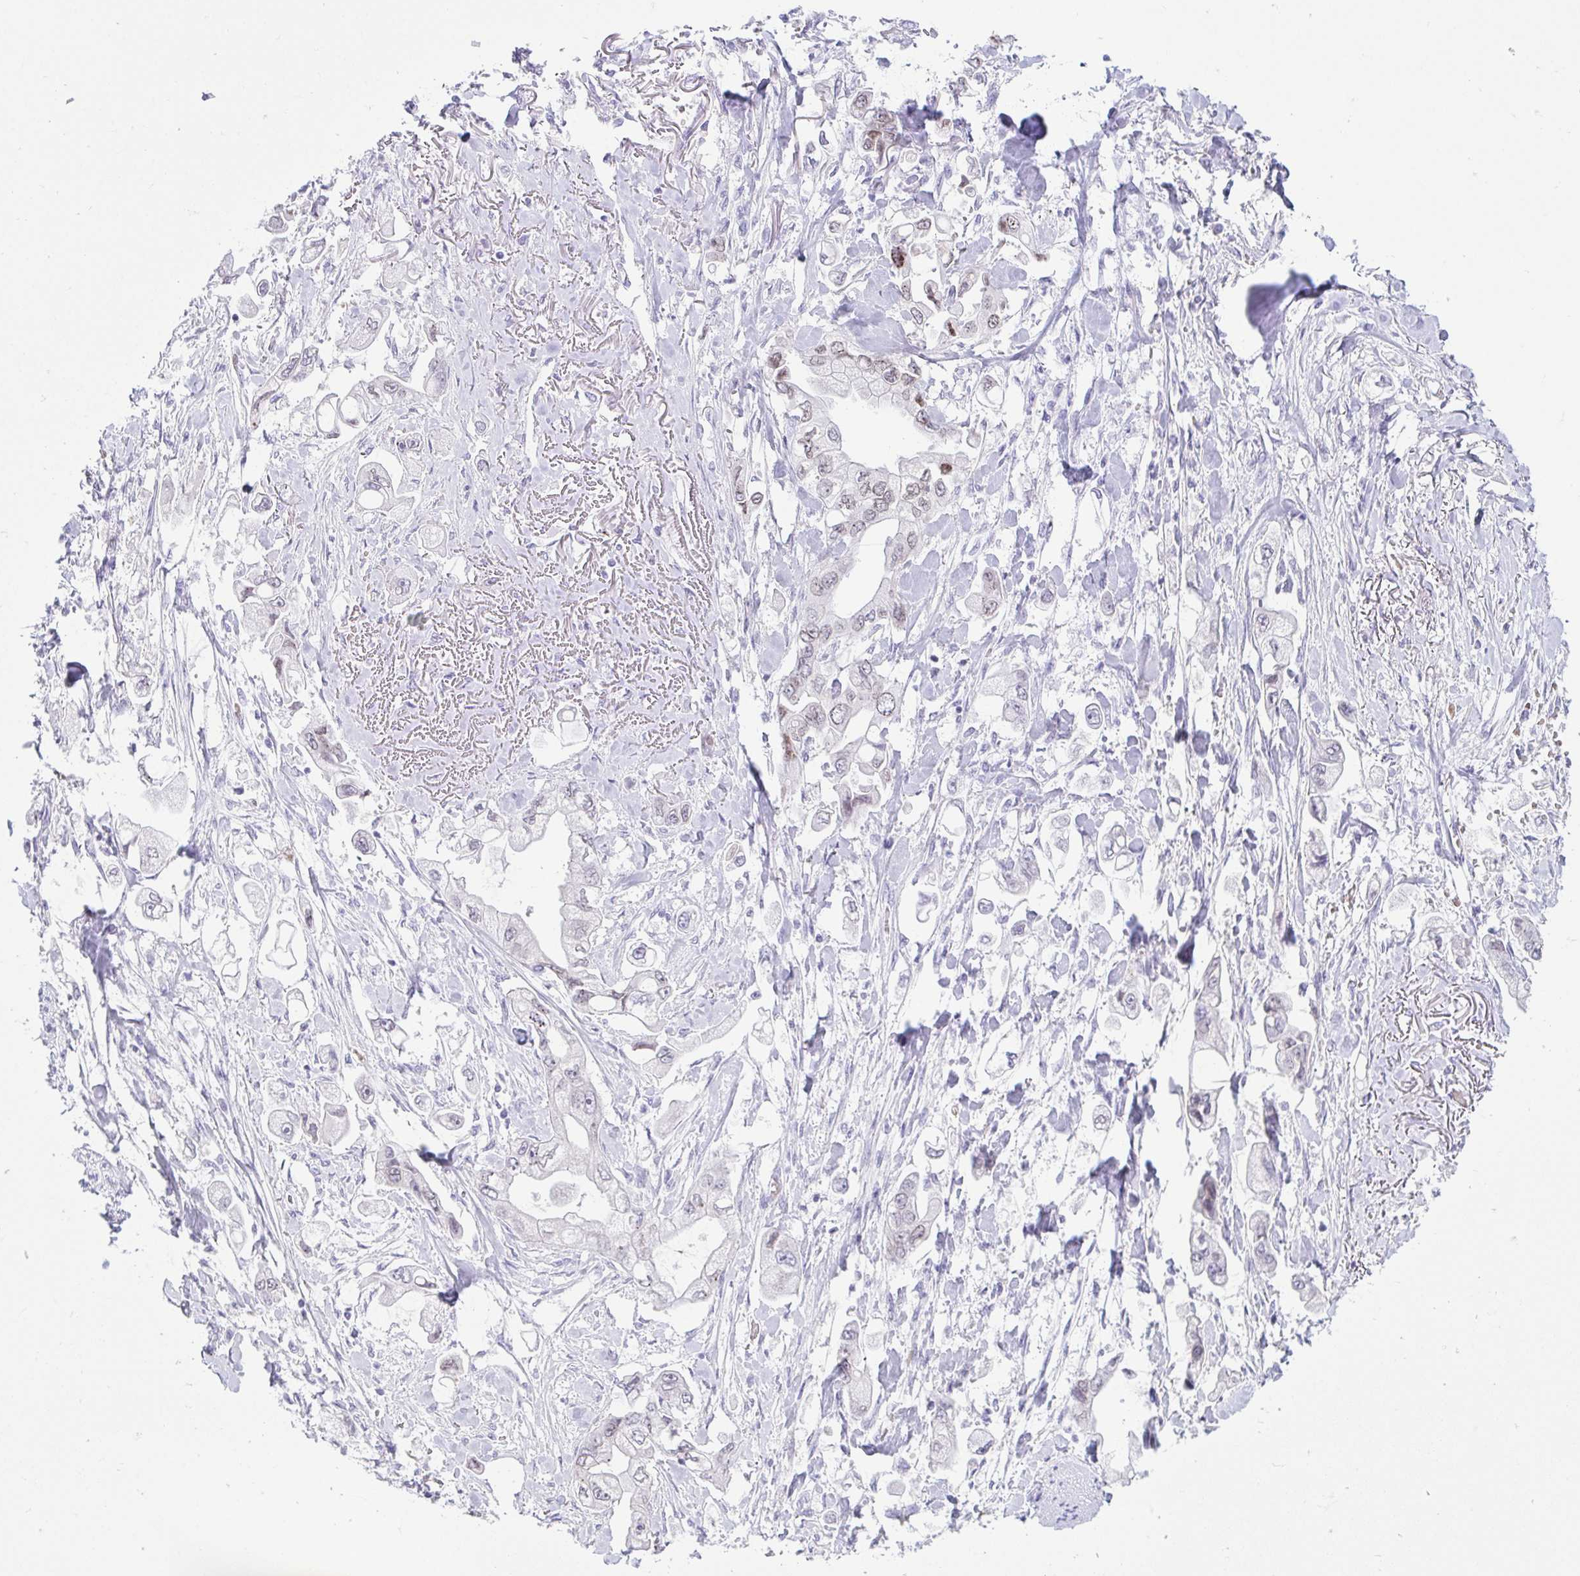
{"staining": {"intensity": "moderate", "quantity": "<25%", "location": "nuclear"}, "tissue": "stomach cancer", "cell_type": "Tumor cells", "image_type": "cancer", "snomed": [{"axis": "morphology", "description": "Adenocarcinoma, NOS"}, {"axis": "topography", "description": "Stomach"}], "caption": "IHC micrograph of neoplastic tissue: human stomach cancer stained using immunohistochemistry demonstrates low levels of moderate protein expression localized specifically in the nuclear of tumor cells, appearing as a nuclear brown color.", "gene": "UBL3", "patient": {"sex": "male", "age": 62}}